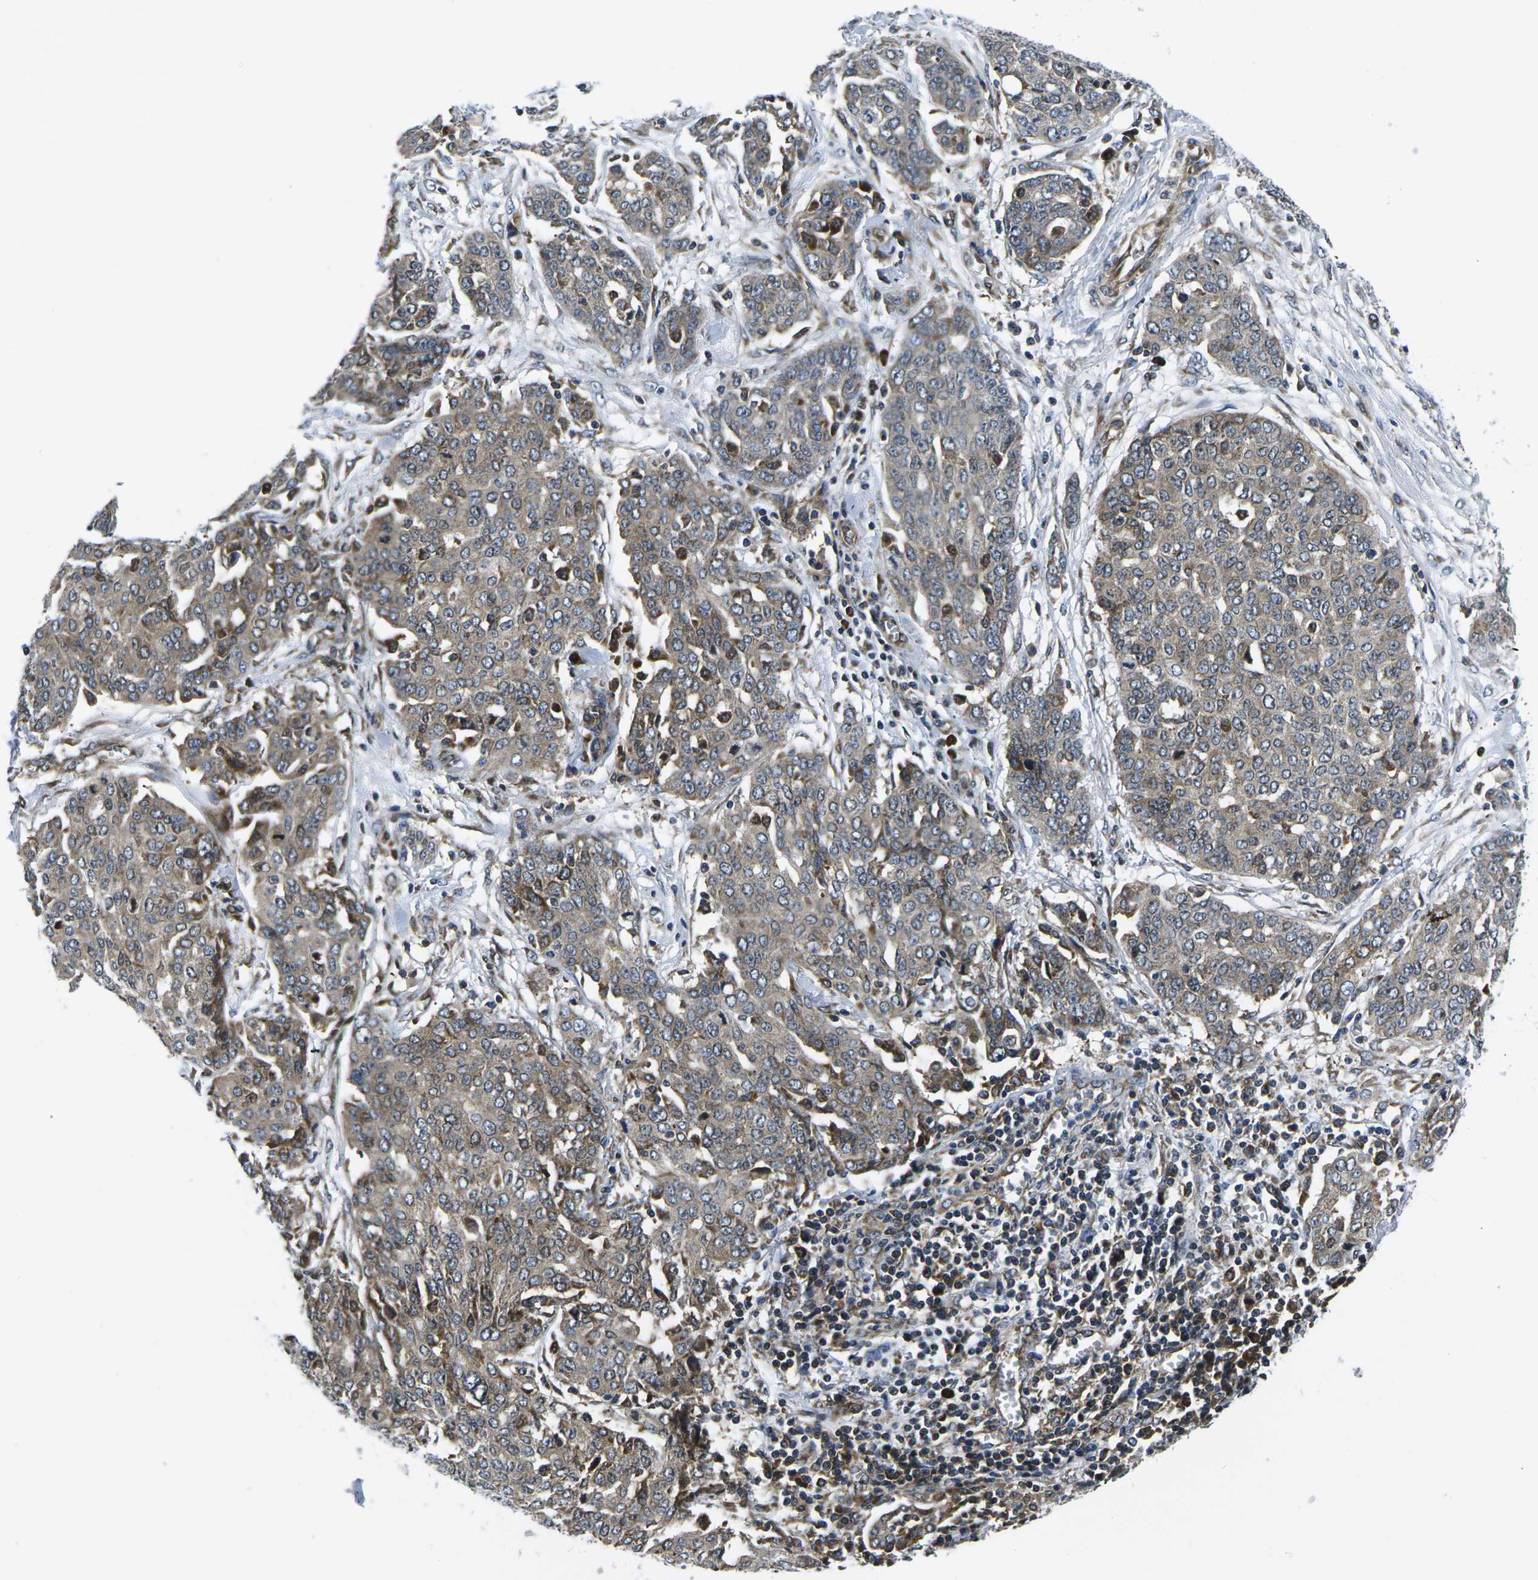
{"staining": {"intensity": "weak", "quantity": ">75%", "location": "cytoplasmic/membranous"}, "tissue": "ovarian cancer", "cell_type": "Tumor cells", "image_type": "cancer", "snomed": [{"axis": "morphology", "description": "Cystadenocarcinoma, serous, NOS"}, {"axis": "topography", "description": "Soft tissue"}, {"axis": "topography", "description": "Ovary"}], "caption": "About >75% of tumor cells in ovarian cancer reveal weak cytoplasmic/membranous protein staining as visualized by brown immunohistochemical staining.", "gene": "EIF4E", "patient": {"sex": "female", "age": 57}}